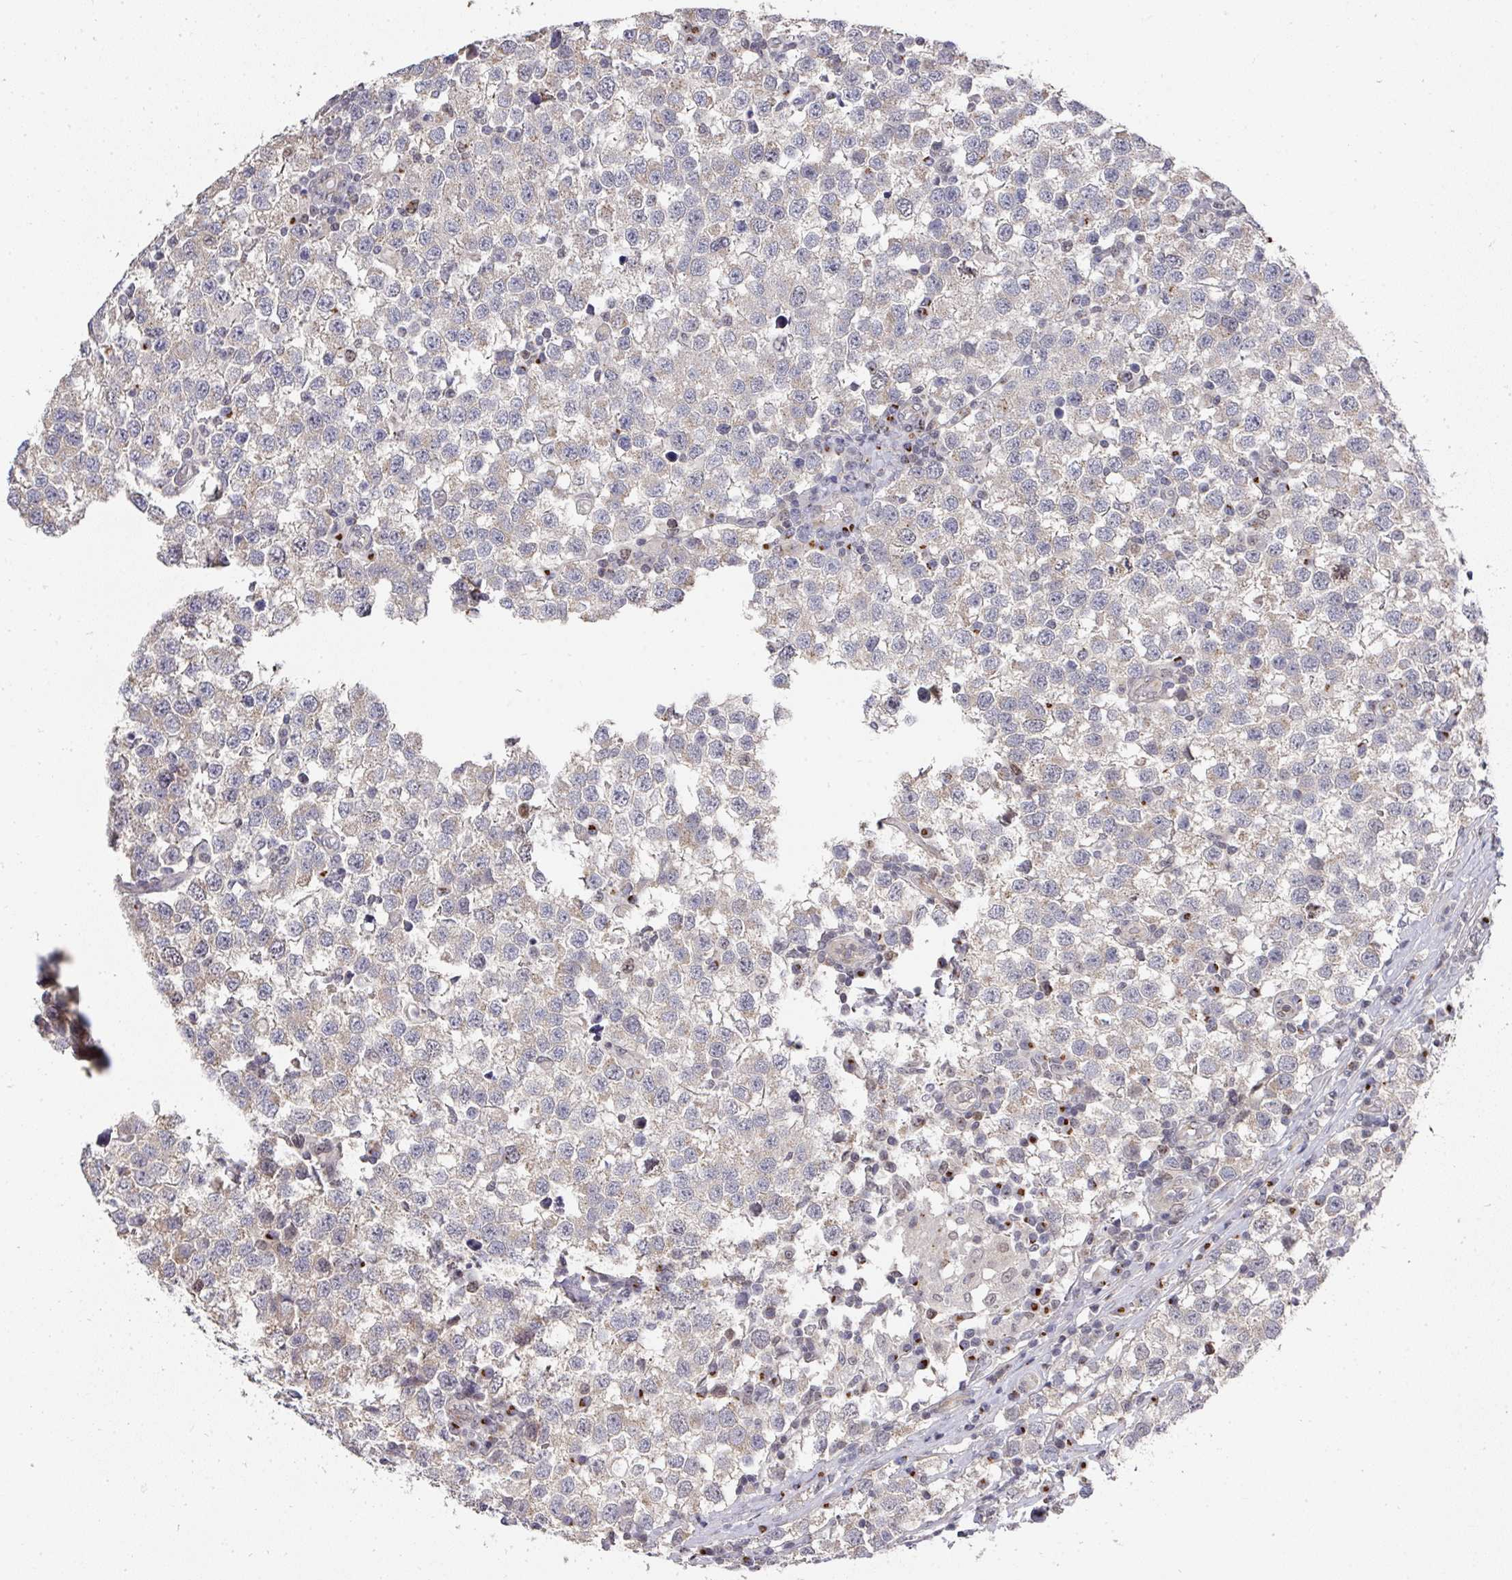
{"staining": {"intensity": "negative", "quantity": "none", "location": "none"}, "tissue": "testis cancer", "cell_type": "Tumor cells", "image_type": "cancer", "snomed": [{"axis": "morphology", "description": "Seminoma, NOS"}, {"axis": "topography", "description": "Testis"}], "caption": "IHC image of neoplastic tissue: seminoma (testis) stained with DAB displays no significant protein staining in tumor cells.", "gene": "C18orf25", "patient": {"sex": "male", "age": 34}}